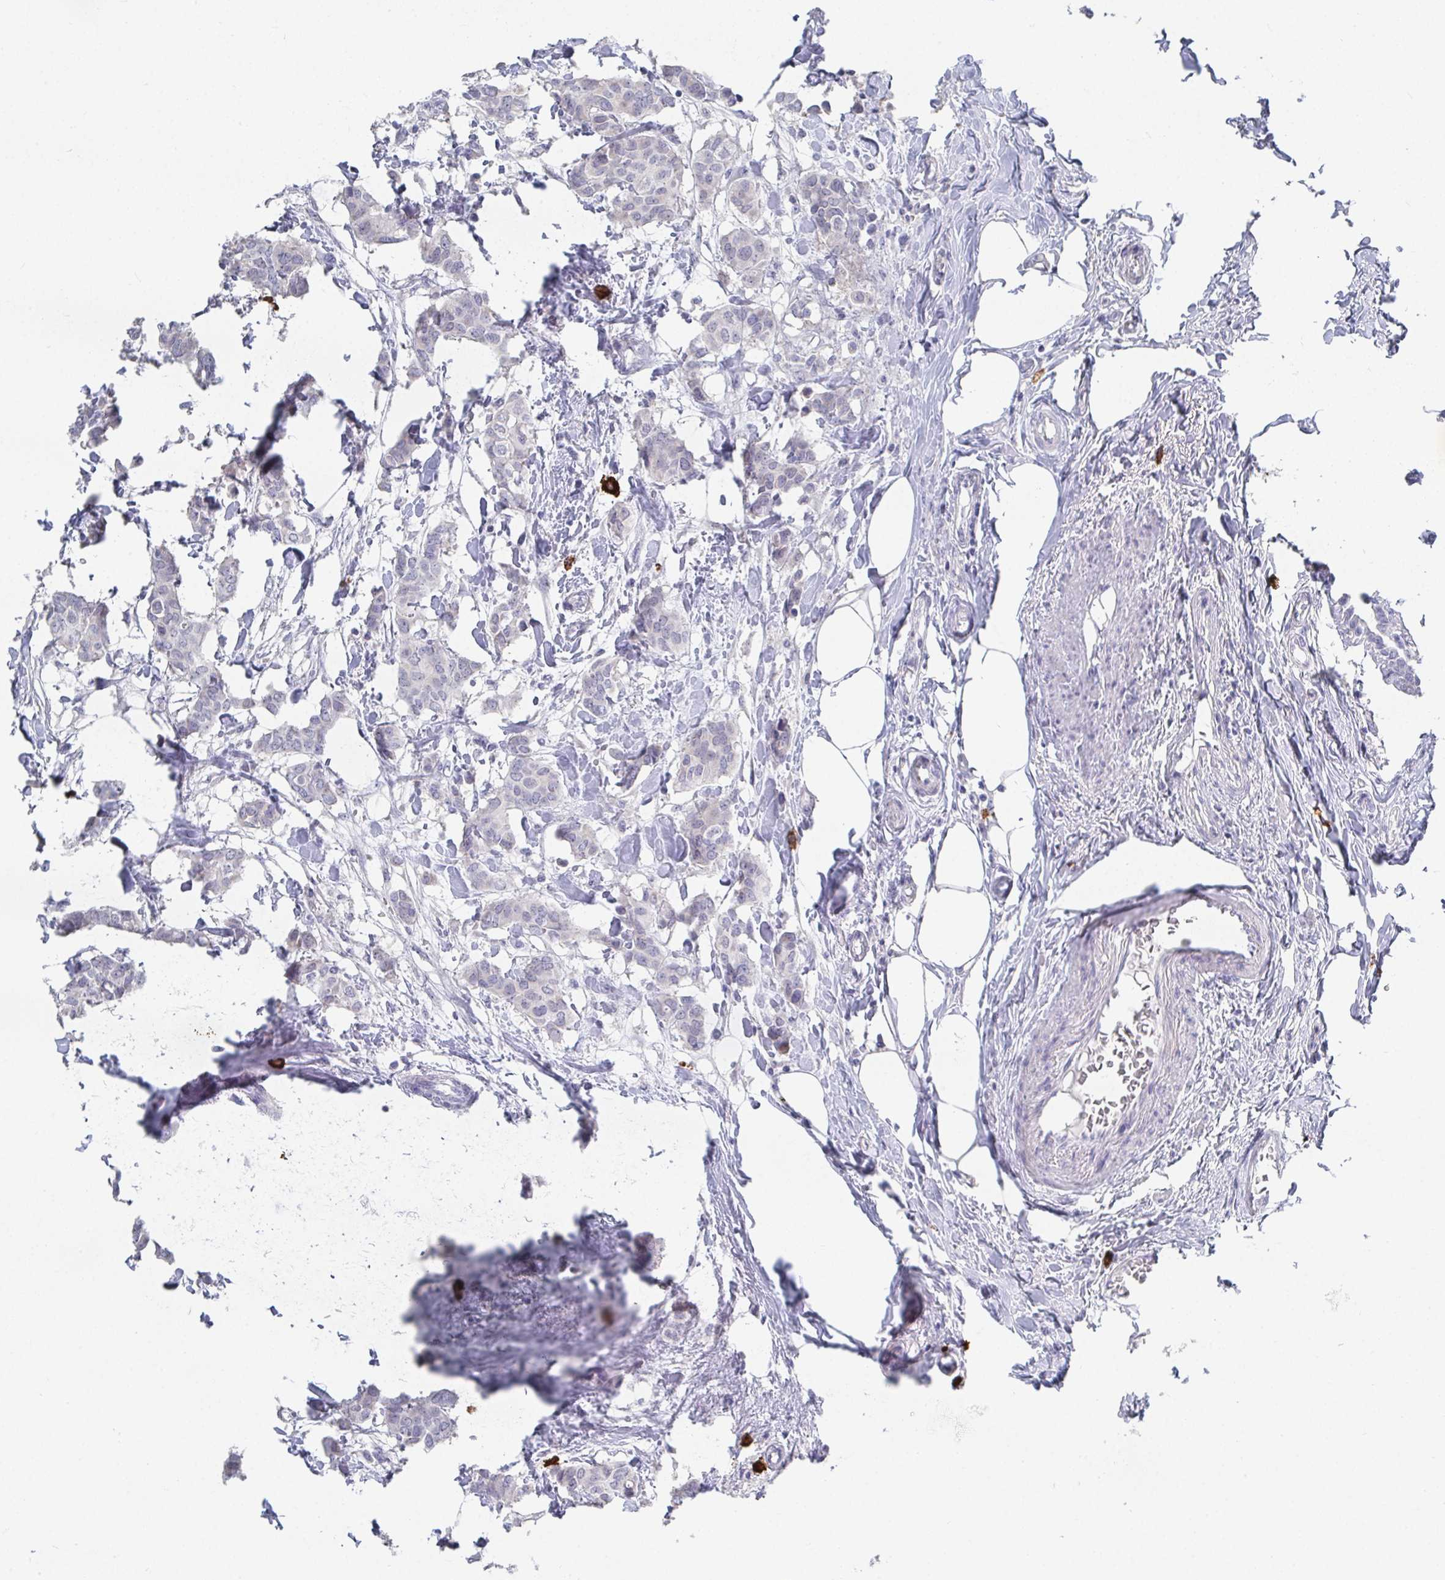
{"staining": {"intensity": "negative", "quantity": "none", "location": "none"}, "tissue": "breast cancer", "cell_type": "Tumor cells", "image_type": "cancer", "snomed": [{"axis": "morphology", "description": "Duct carcinoma"}, {"axis": "topography", "description": "Breast"}], "caption": "Tumor cells show no significant staining in breast cancer.", "gene": "GRIA1", "patient": {"sex": "female", "age": 62}}